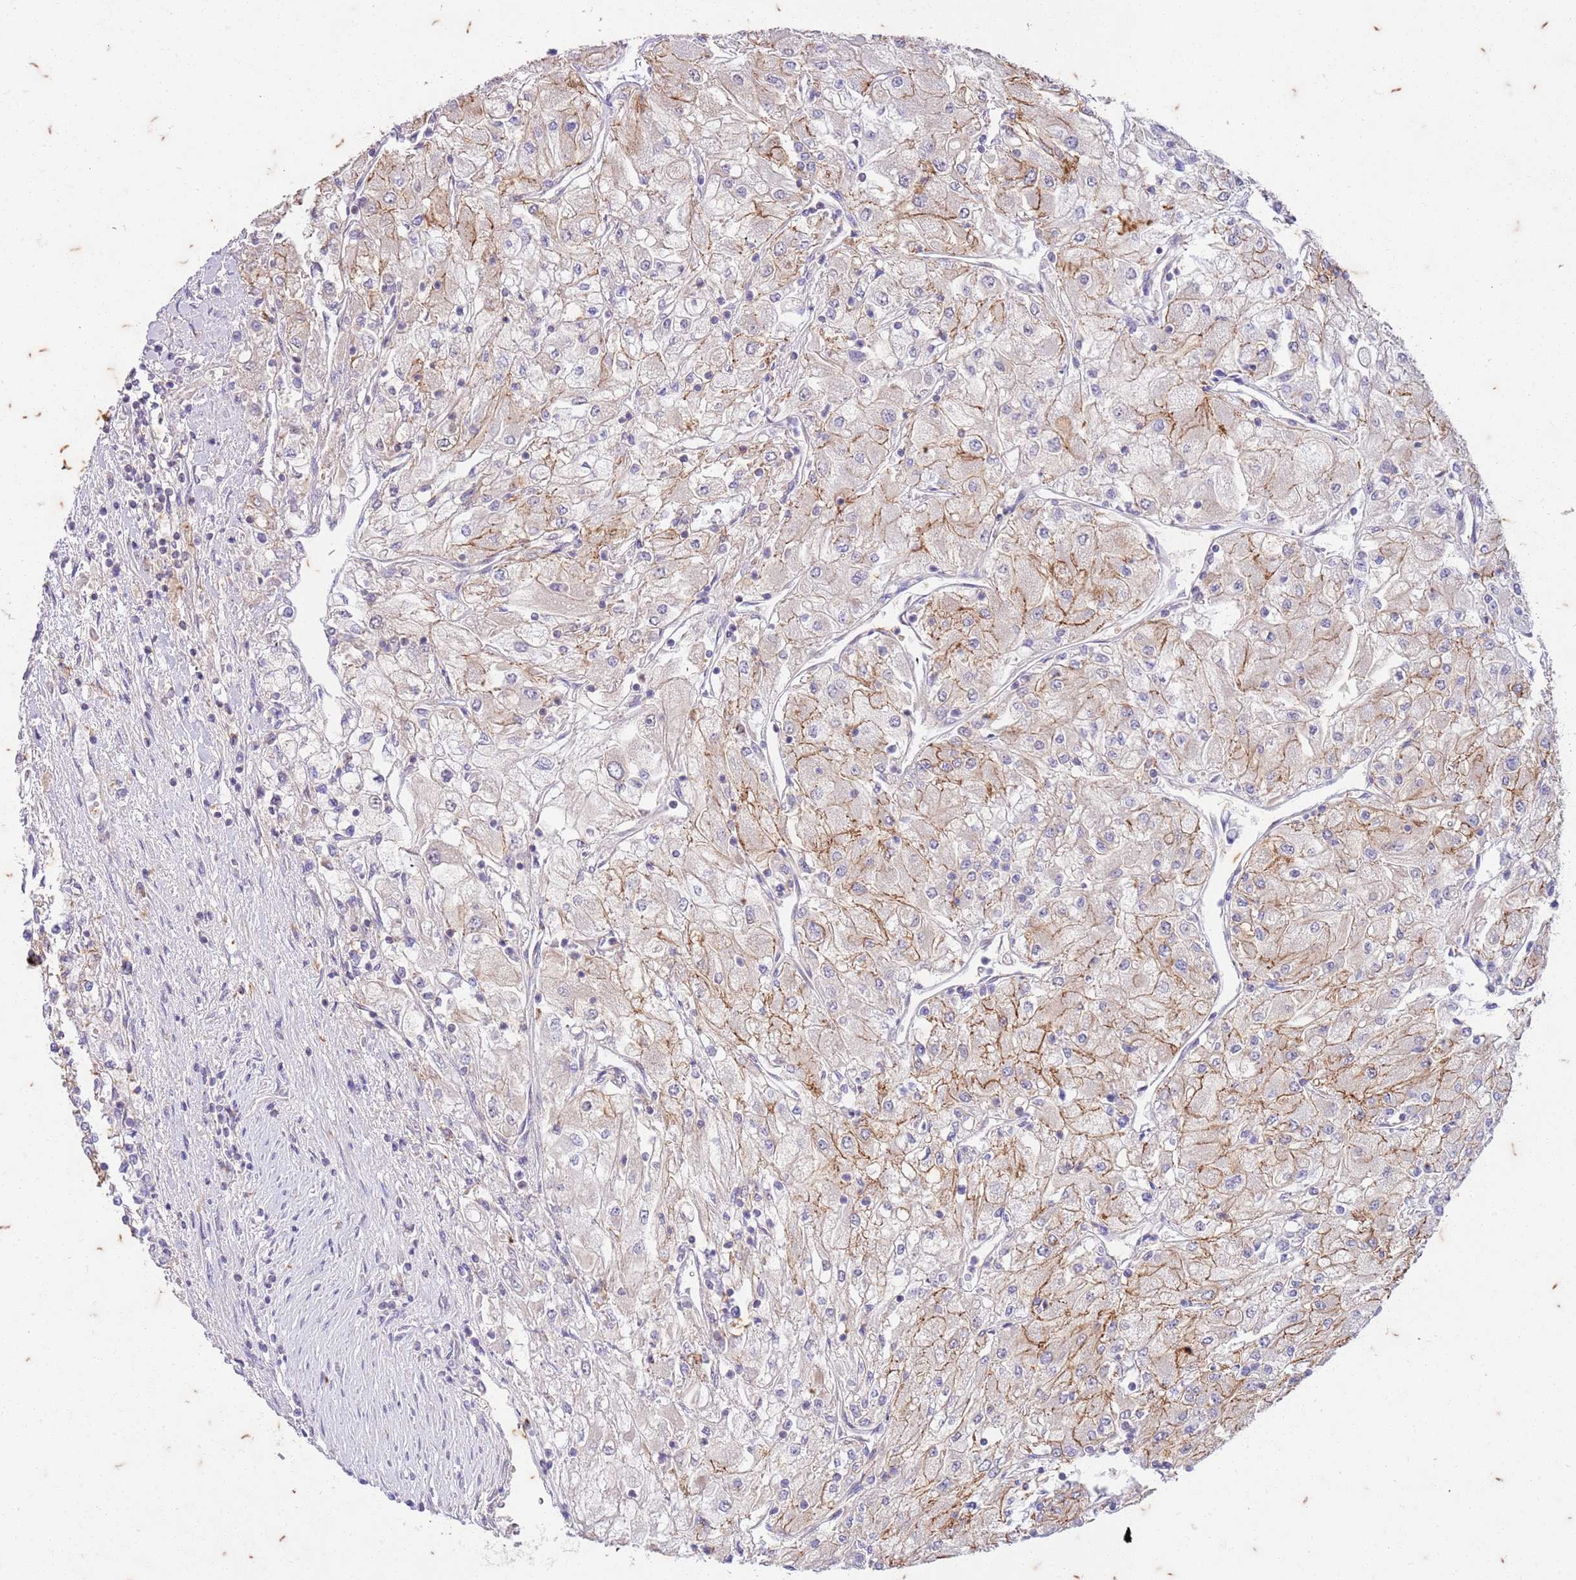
{"staining": {"intensity": "moderate", "quantity": "25%-75%", "location": "cytoplasmic/membranous"}, "tissue": "renal cancer", "cell_type": "Tumor cells", "image_type": "cancer", "snomed": [{"axis": "morphology", "description": "Adenocarcinoma, NOS"}, {"axis": "topography", "description": "Kidney"}], "caption": "Moderate cytoplasmic/membranous positivity is present in approximately 25%-75% of tumor cells in renal cancer.", "gene": "RAPGEF3", "patient": {"sex": "male", "age": 80}}